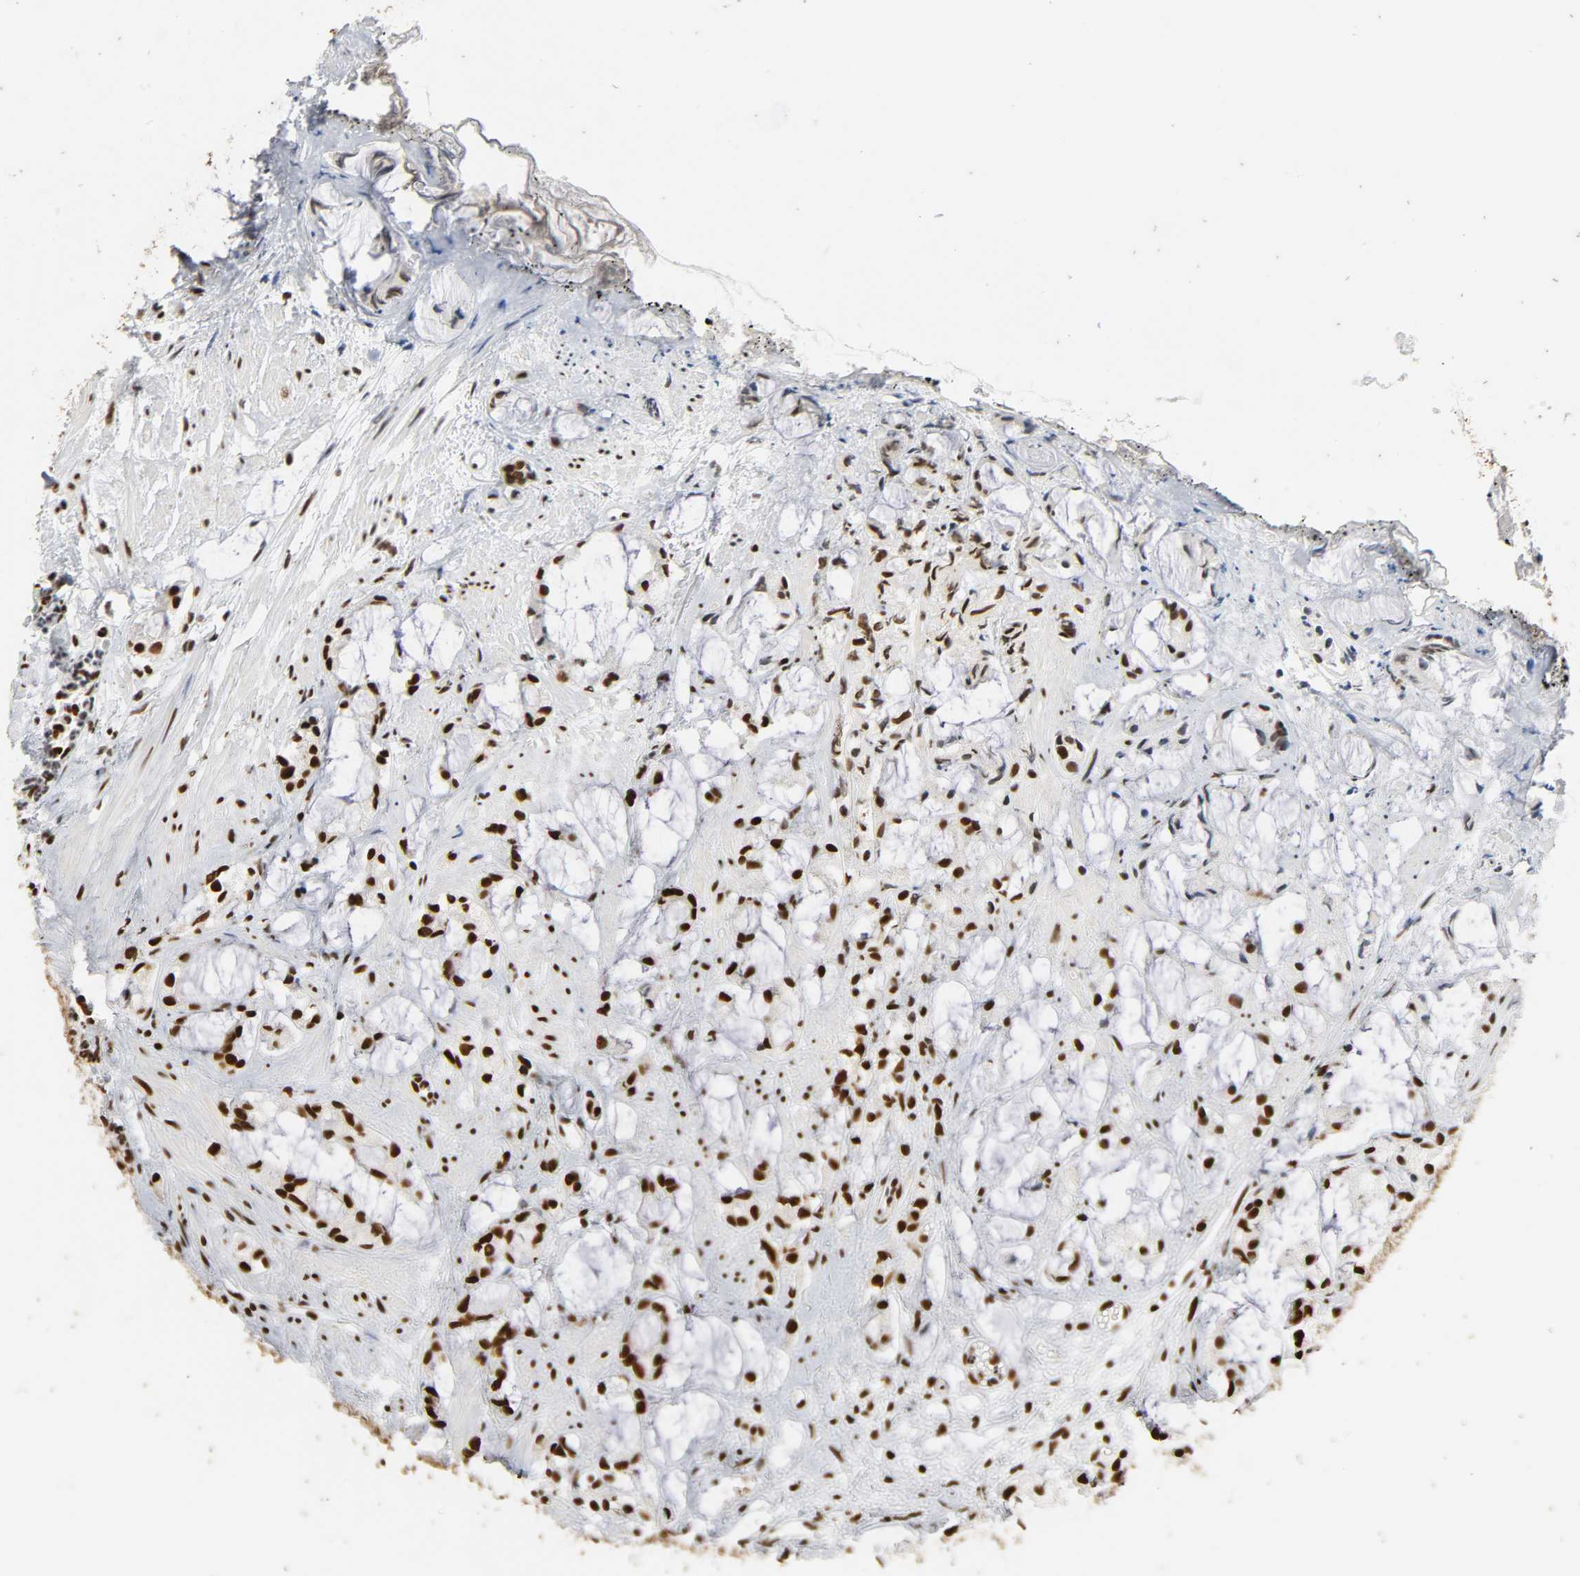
{"staining": {"intensity": "strong", "quantity": ">75%", "location": "nuclear"}, "tissue": "prostate cancer", "cell_type": "Tumor cells", "image_type": "cancer", "snomed": [{"axis": "morphology", "description": "Adenocarcinoma, High grade"}, {"axis": "topography", "description": "Prostate"}], "caption": "Immunohistochemical staining of prostate cancer (adenocarcinoma (high-grade)) reveals high levels of strong nuclear protein expression in approximately >75% of tumor cells. Nuclei are stained in blue.", "gene": "HNRNPC", "patient": {"sex": "male", "age": 85}}